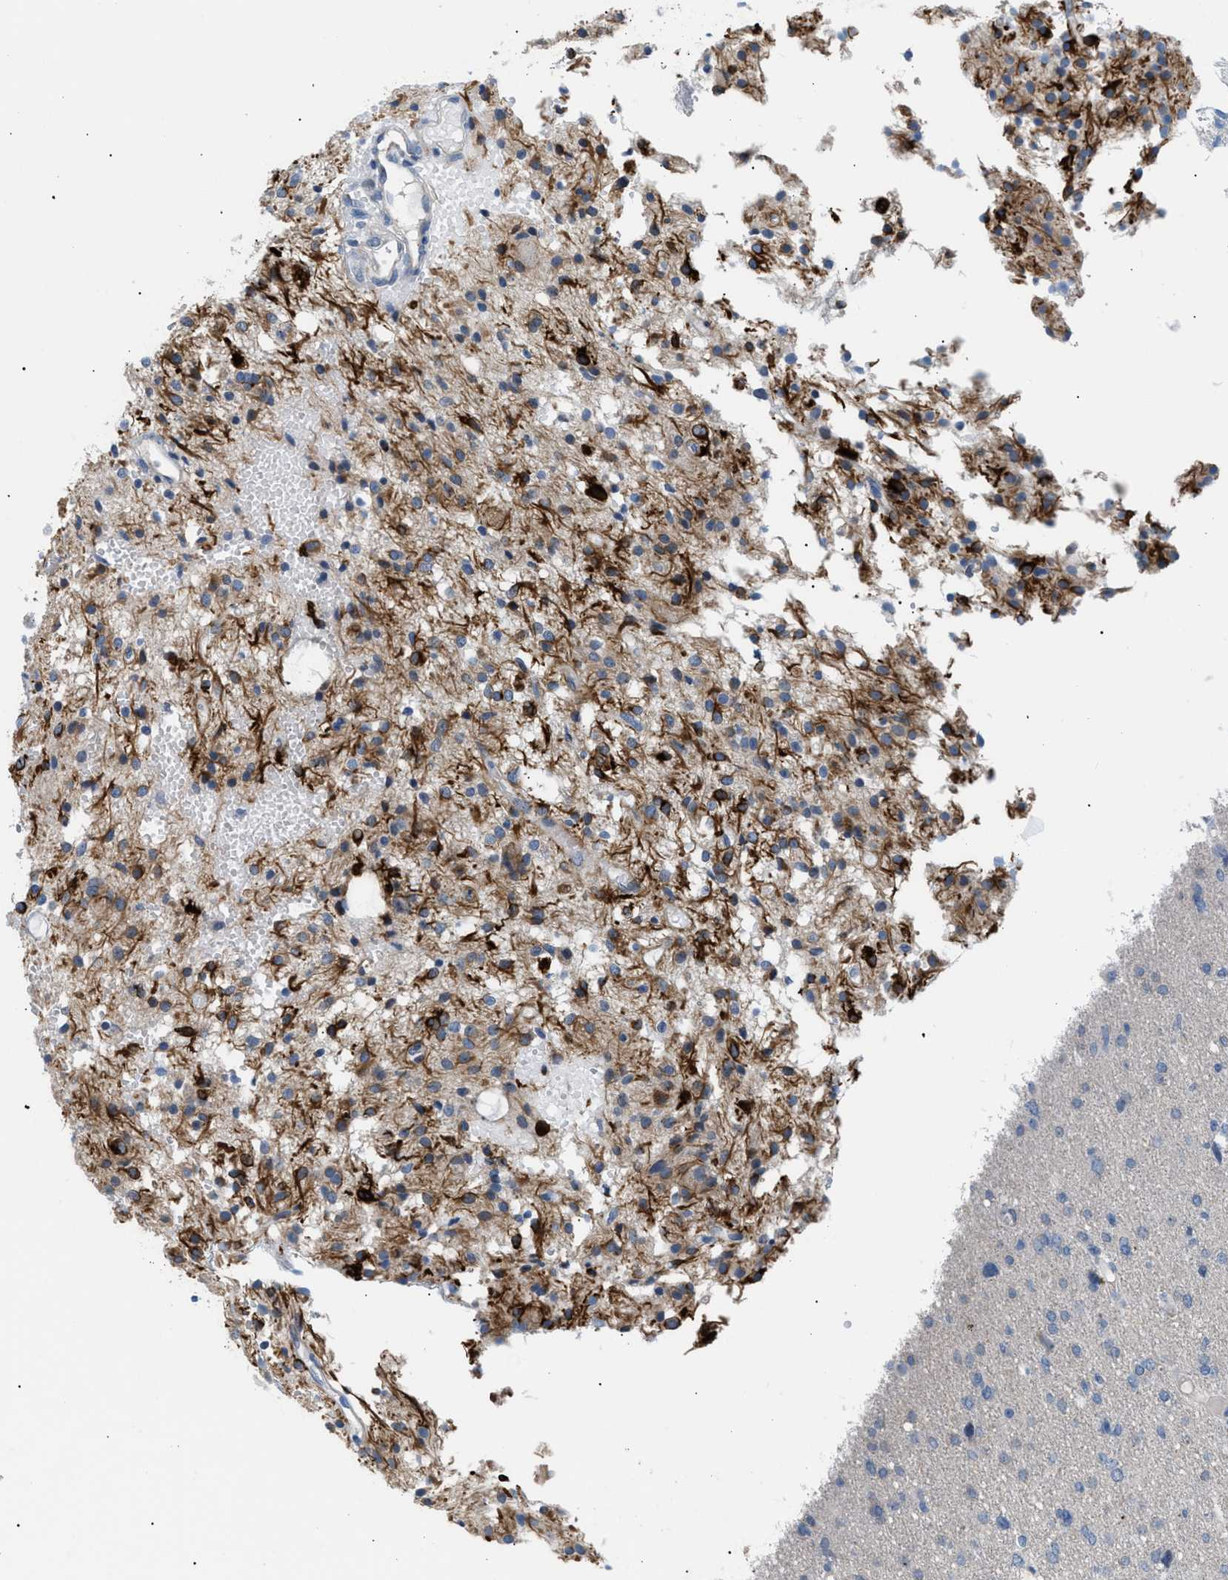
{"staining": {"intensity": "weak", "quantity": "25%-75%", "location": "cytoplasmic/membranous"}, "tissue": "glioma", "cell_type": "Tumor cells", "image_type": "cancer", "snomed": [{"axis": "morphology", "description": "Glioma, malignant, High grade"}, {"axis": "topography", "description": "Brain"}], "caption": "Immunohistochemical staining of human malignant glioma (high-grade) demonstrates weak cytoplasmic/membranous protein expression in about 25%-75% of tumor cells. The staining was performed using DAB (3,3'-diaminobenzidine) to visualize the protein expression in brown, while the nuclei were stained in blue with hematoxylin (Magnification: 20x).", "gene": "ICA1", "patient": {"sex": "female", "age": 59}}